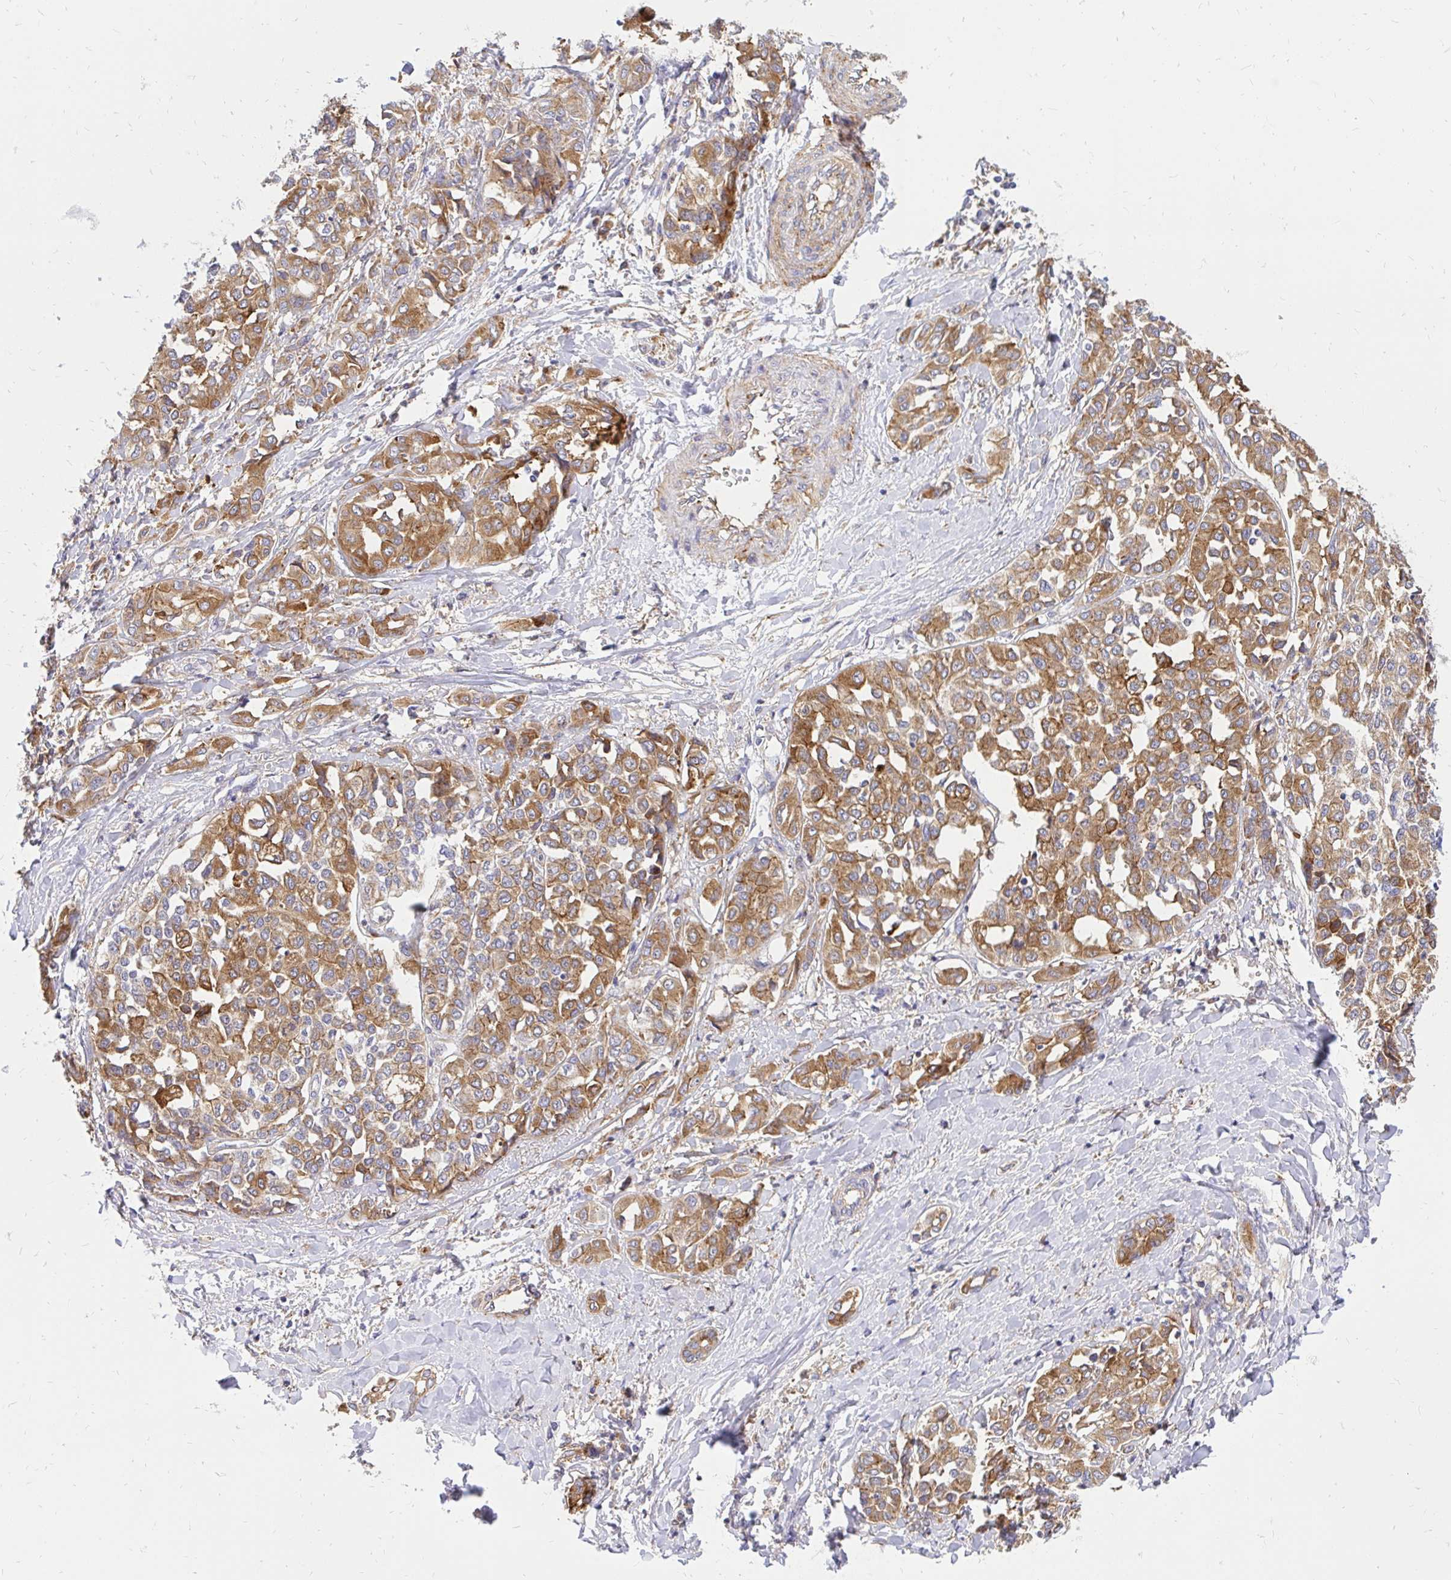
{"staining": {"intensity": "moderate", "quantity": ">75%", "location": "cytoplasmic/membranous"}, "tissue": "liver cancer", "cell_type": "Tumor cells", "image_type": "cancer", "snomed": [{"axis": "morphology", "description": "Cholangiocarcinoma"}, {"axis": "topography", "description": "Liver"}], "caption": "Immunohistochemical staining of human liver cancer displays medium levels of moderate cytoplasmic/membranous expression in about >75% of tumor cells.", "gene": "ABCB10", "patient": {"sex": "female", "age": 77}}